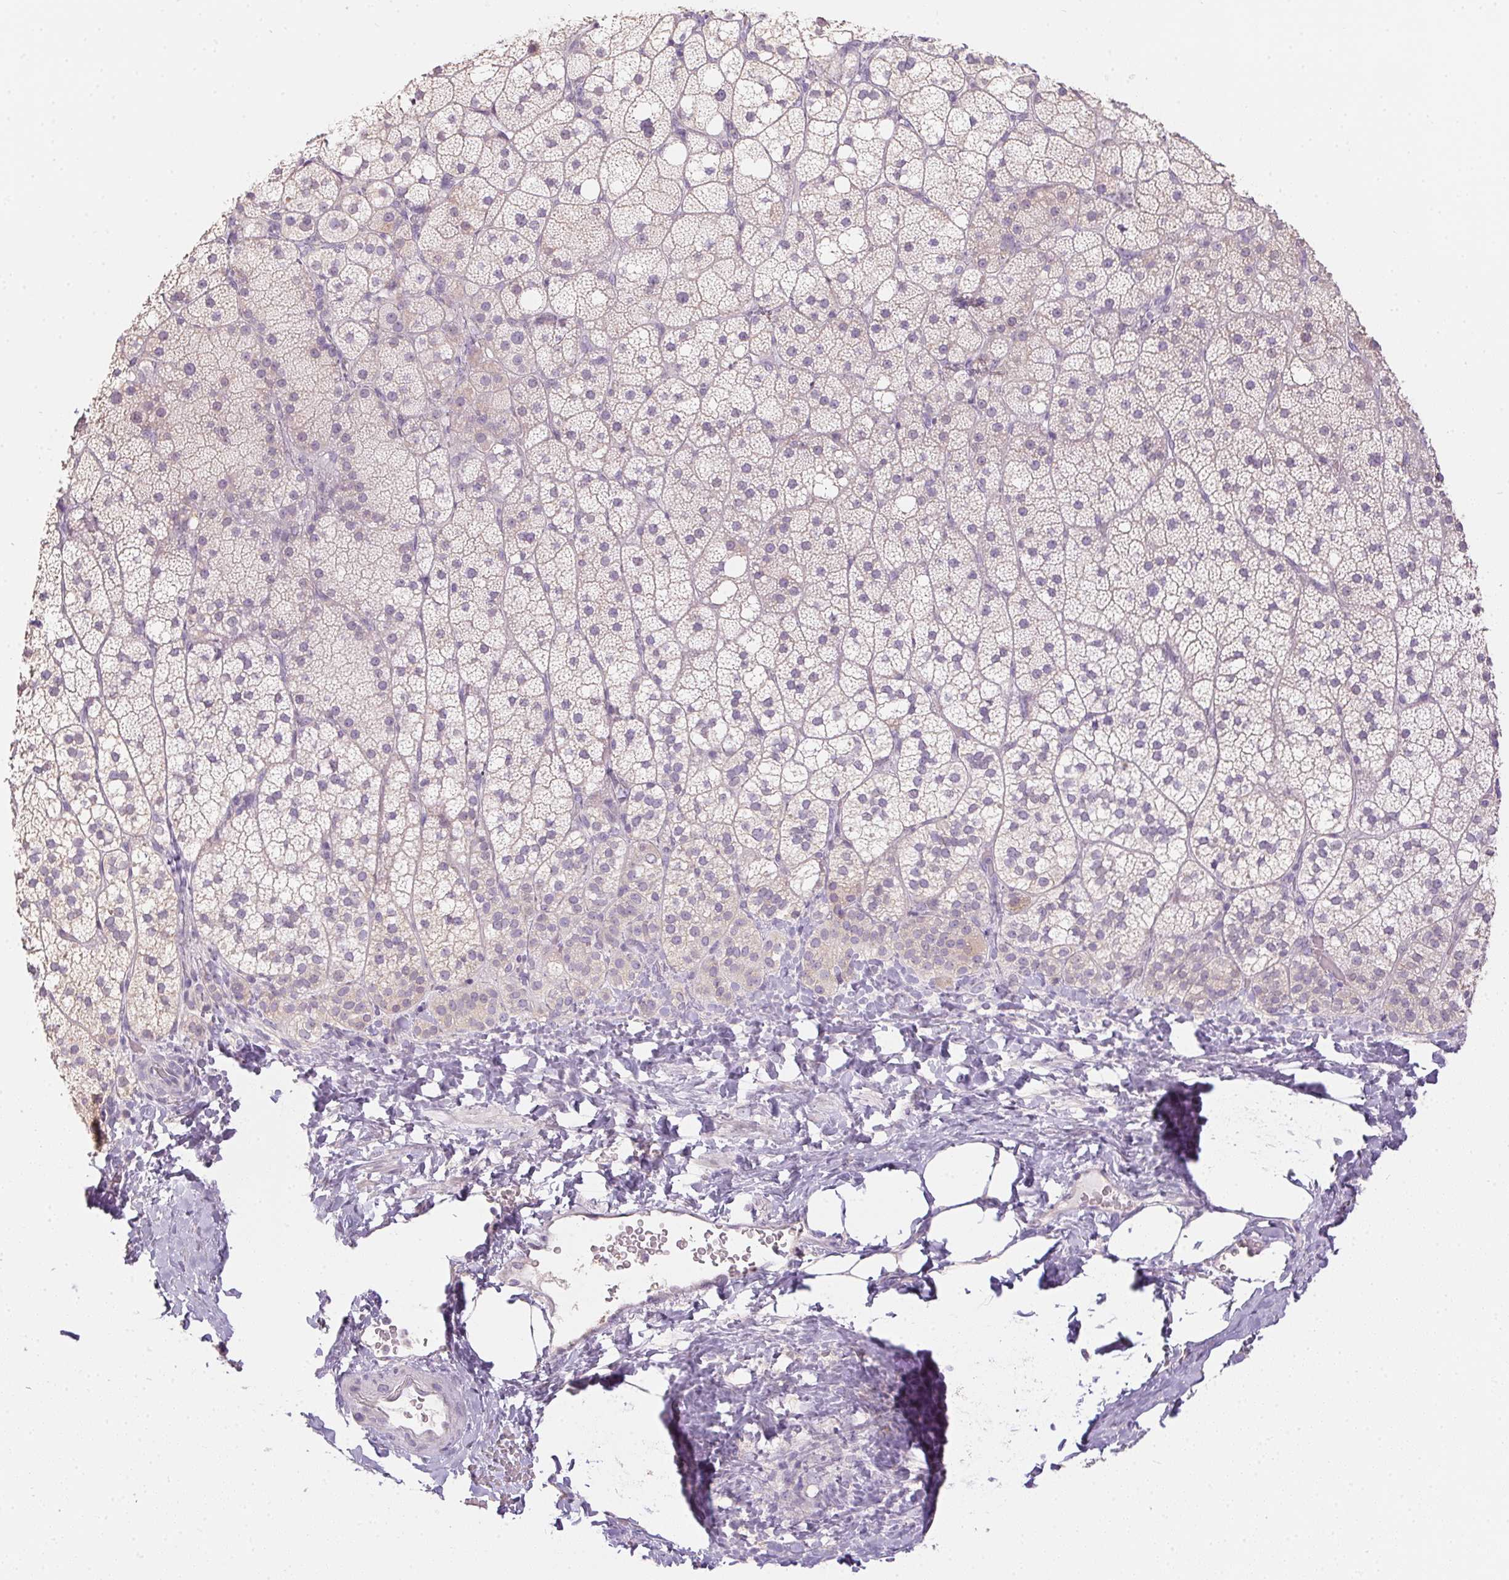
{"staining": {"intensity": "weak", "quantity": "<25%", "location": "cytoplasmic/membranous"}, "tissue": "adrenal gland", "cell_type": "Glandular cells", "image_type": "normal", "snomed": [{"axis": "morphology", "description": "Normal tissue, NOS"}, {"axis": "topography", "description": "Adrenal gland"}], "caption": "Immunohistochemical staining of benign adrenal gland shows no significant staining in glandular cells.", "gene": "CTCFL", "patient": {"sex": "male", "age": 53}}